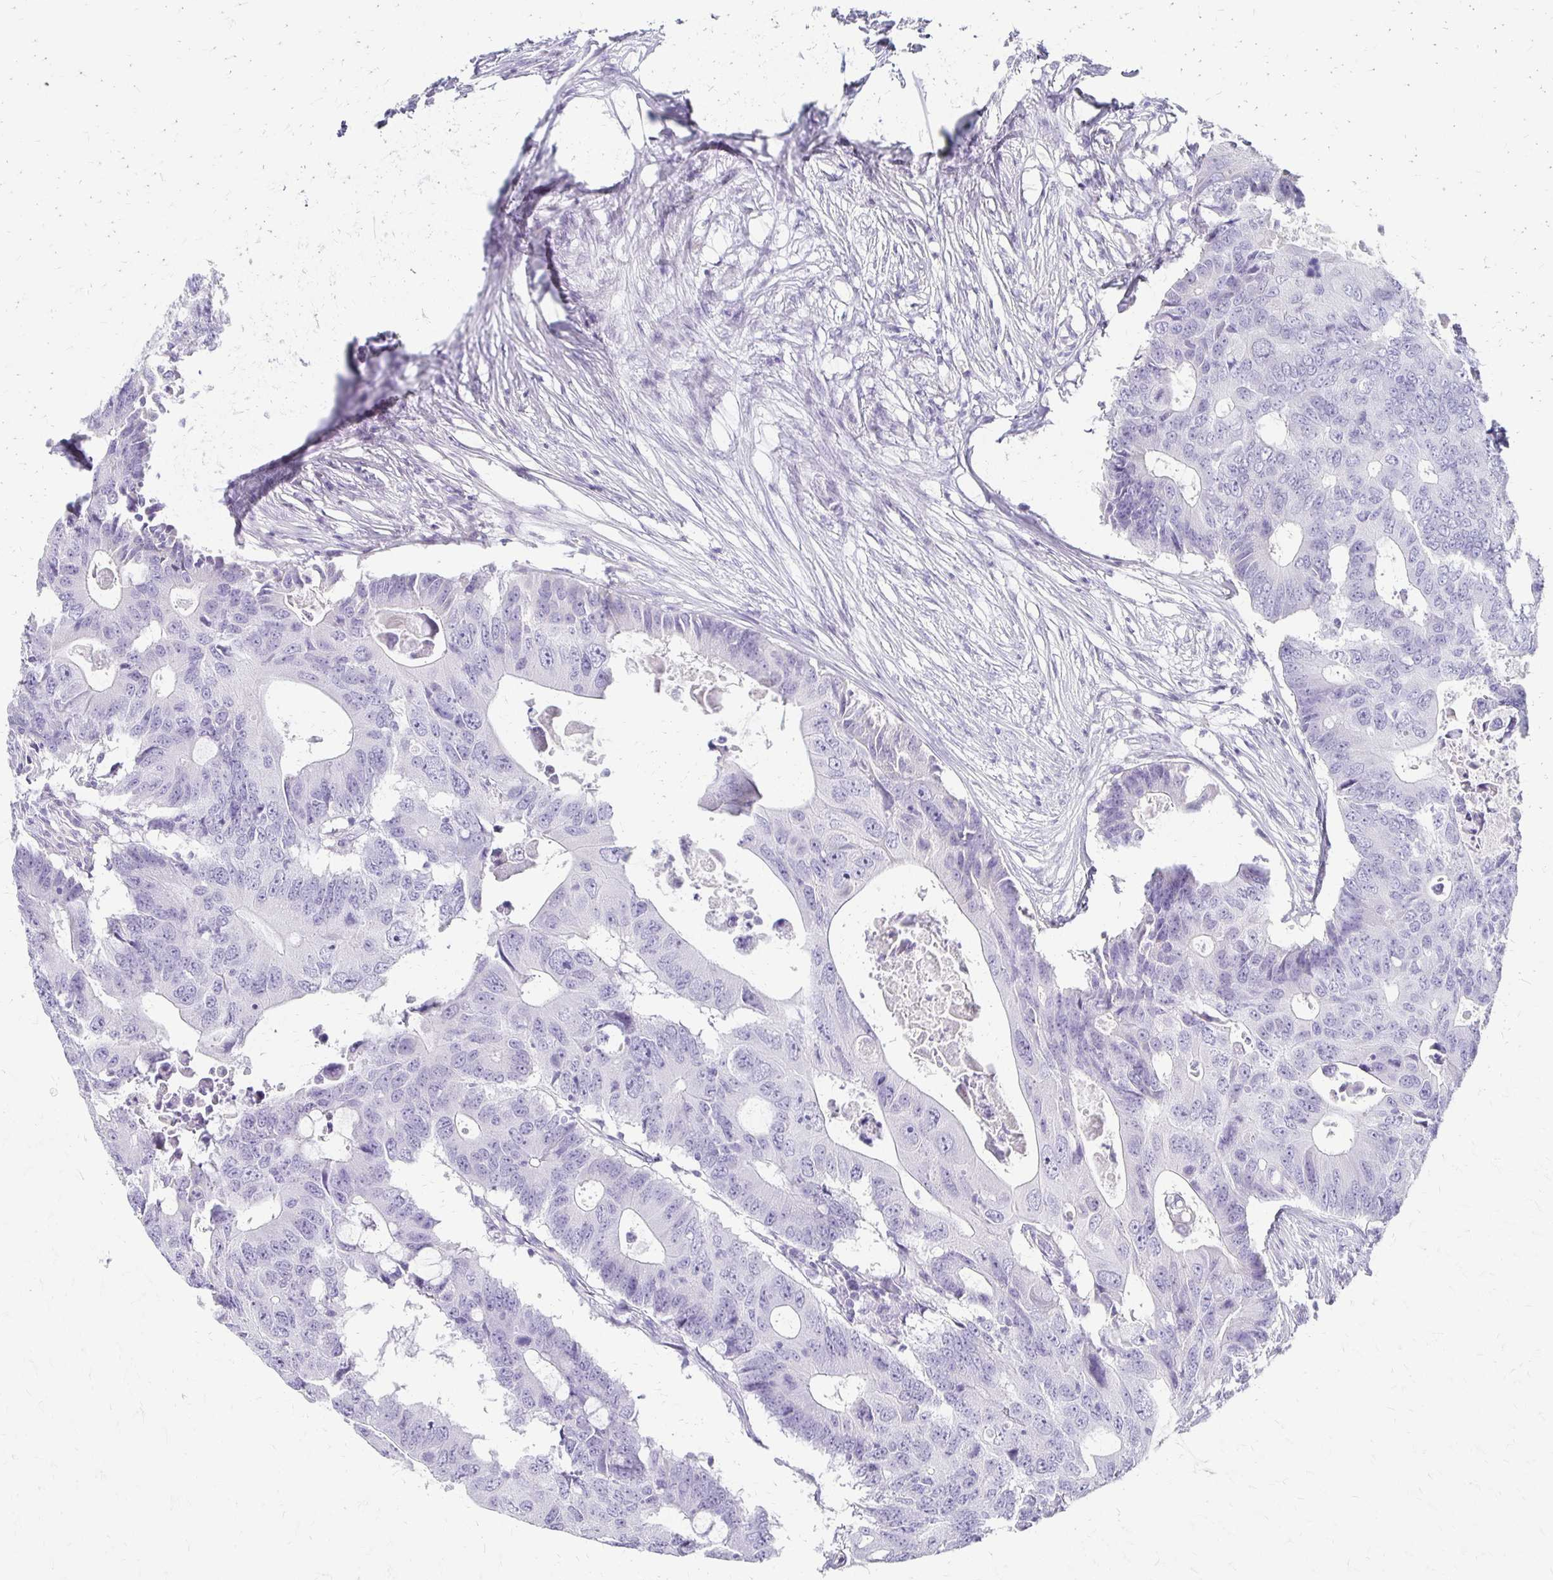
{"staining": {"intensity": "negative", "quantity": "none", "location": "none"}, "tissue": "colorectal cancer", "cell_type": "Tumor cells", "image_type": "cancer", "snomed": [{"axis": "morphology", "description": "Adenocarcinoma, NOS"}, {"axis": "topography", "description": "Colon"}], "caption": "Tumor cells are negative for brown protein staining in colorectal cancer (adenocarcinoma).", "gene": "IVL", "patient": {"sex": "male", "age": 71}}